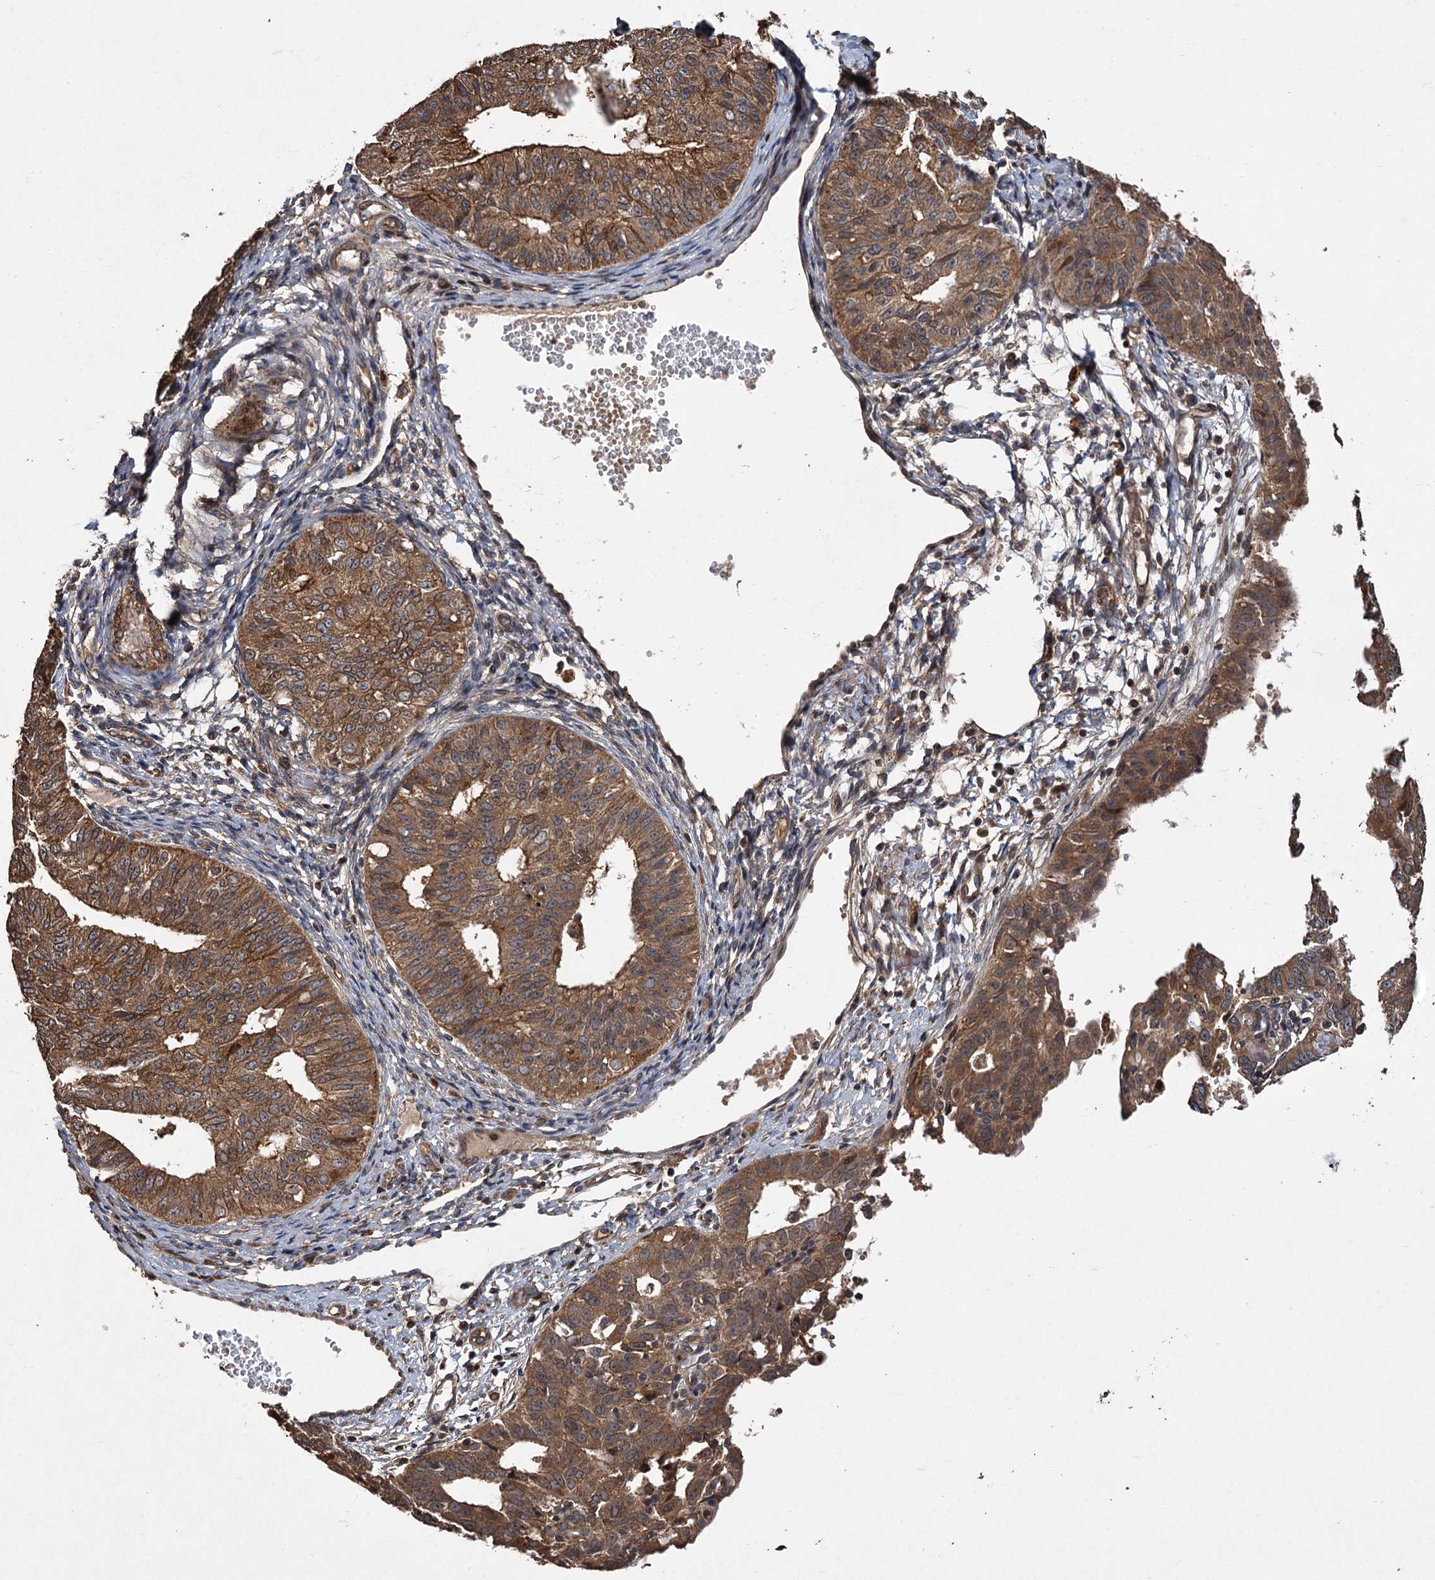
{"staining": {"intensity": "moderate", "quantity": ">75%", "location": "cytoplasmic/membranous,nuclear"}, "tissue": "endometrial cancer", "cell_type": "Tumor cells", "image_type": "cancer", "snomed": [{"axis": "morphology", "description": "Adenocarcinoma, NOS"}, {"axis": "topography", "description": "Endometrium"}], "caption": "There is medium levels of moderate cytoplasmic/membranous and nuclear staining in tumor cells of endometrial cancer, as demonstrated by immunohistochemical staining (brown color).", "gene": "TMEM39B", "patient": {"sex": "female", "age": 32}}